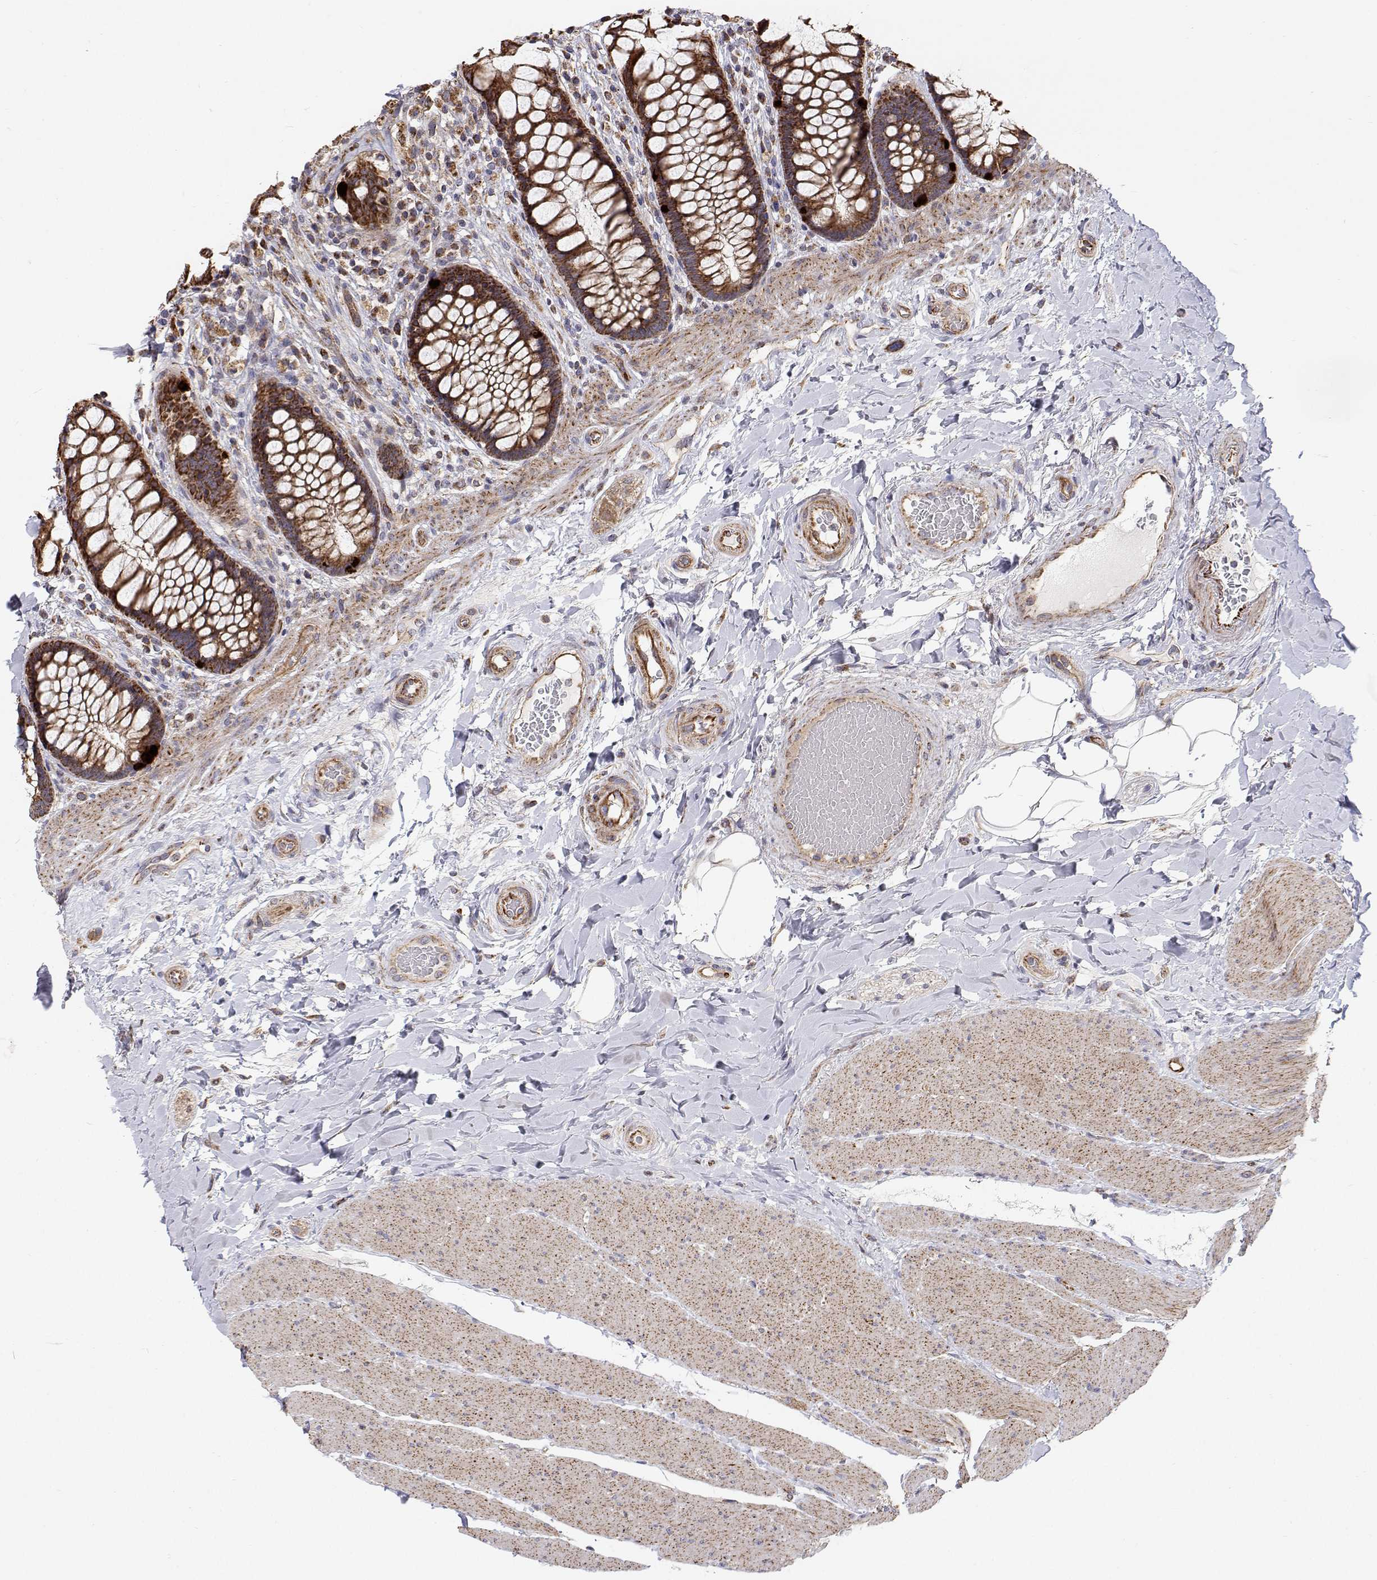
{"staining": {"intensity": "strong", "quantity": ">75%", "location": "cytoplasmic/membranous"}, "tissue": "rectum", "cell_type": "Glandular cells", "image_type": "normal", "snomed": [{"axis": "morphology", "description": "Normal tissue, NOS"}, {"axis": "topography", "description": "Rectum"}], "caption": "Rectum stained for a protein reveals strong cytoplasmic/membranous positivity in glandular cells.", "gene": "SPICE1", "patient": {"sex": "female", "age": 58}}